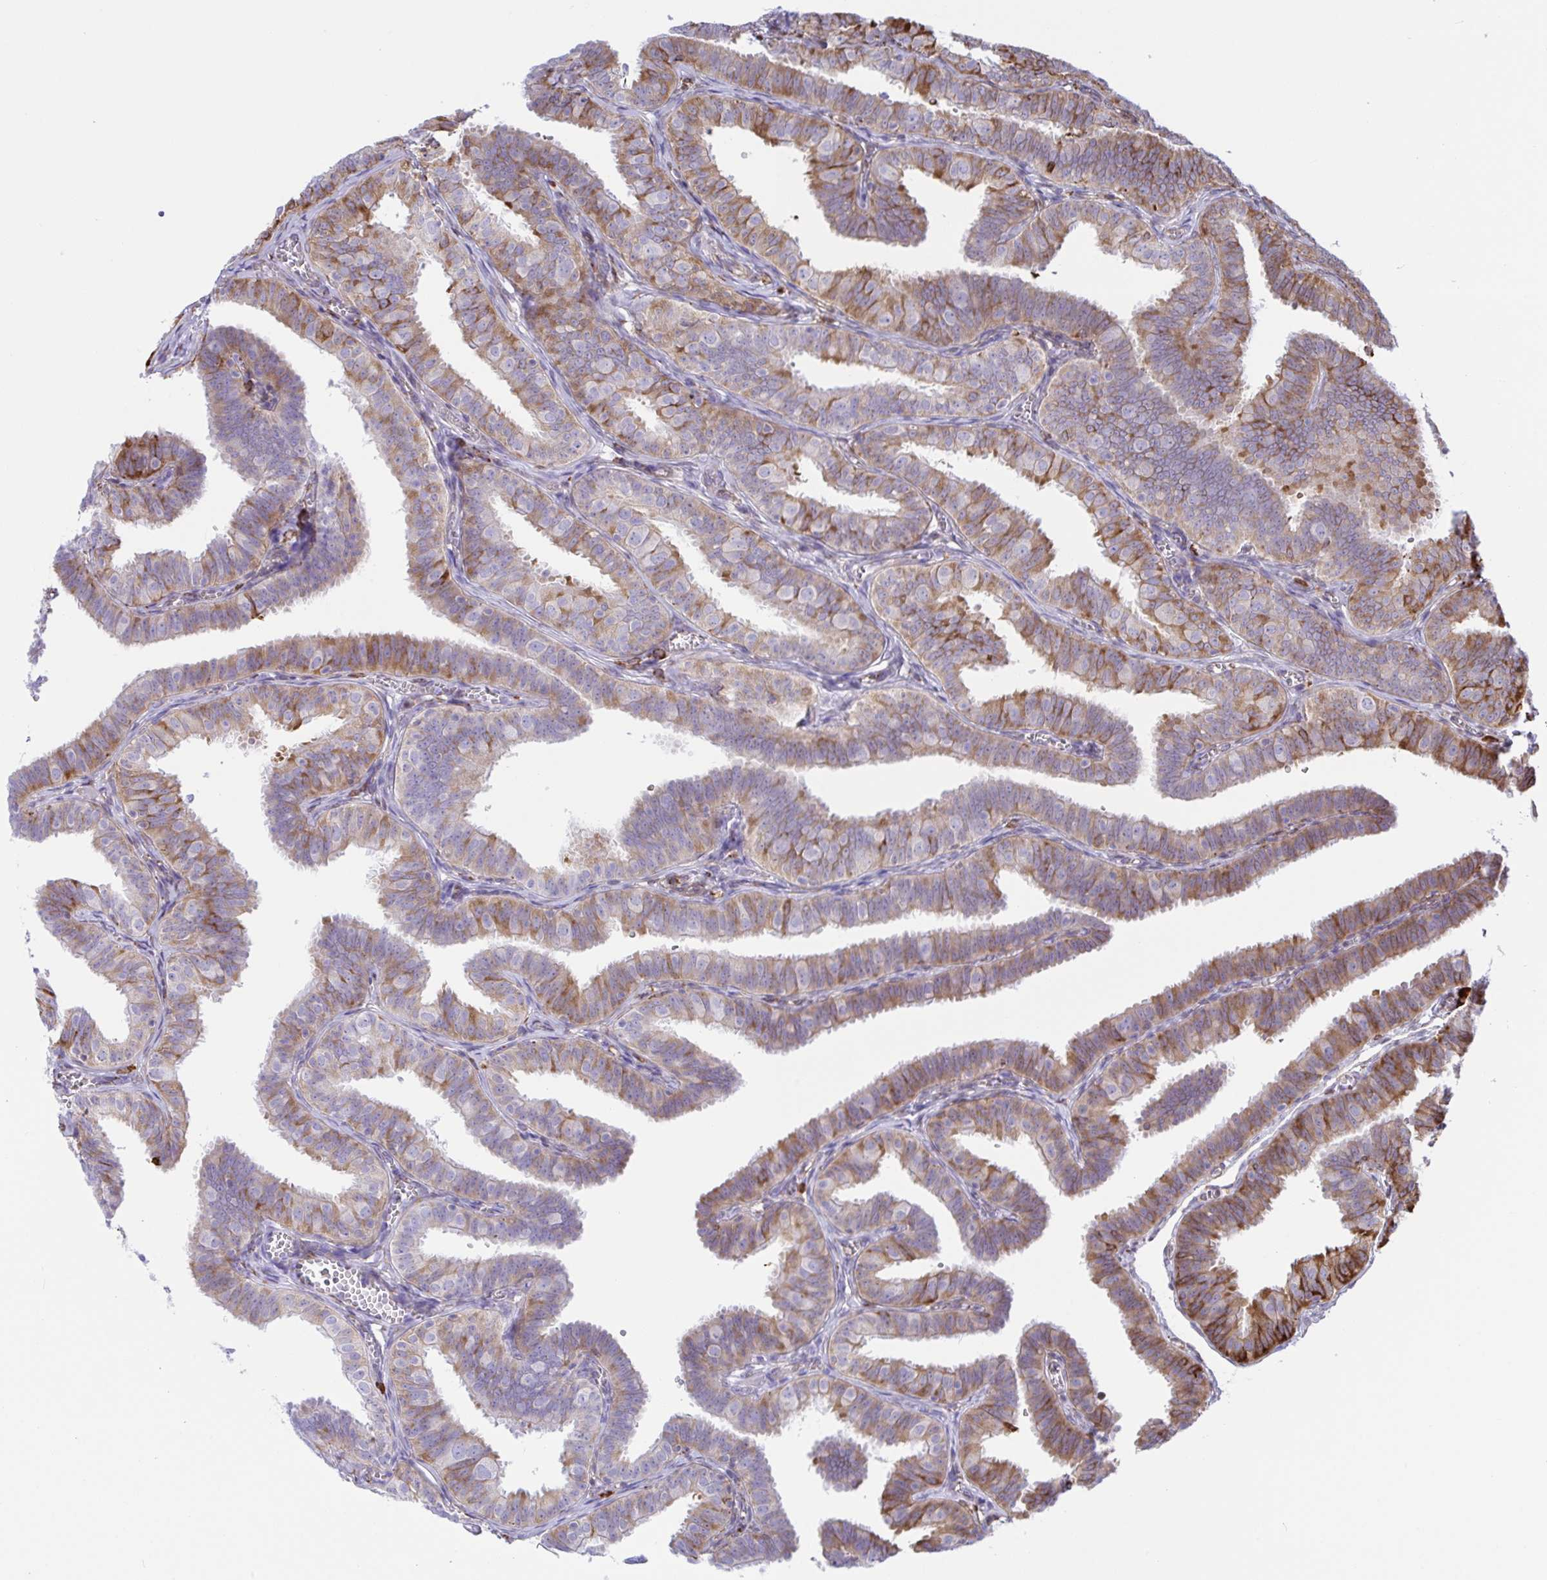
{"staining": {"intensity": "moderate", "quantity": "25%-75%", "location": "cytoplasmic/membranous"}, "tissue": "fallopian tube", "cell_type": "Glandular cells", "image_type": "normal", "snomed": [{"axis": "morphology", "description": "Normal tissue, NOS"}, {"axis": "topography", "description": "Fallopian tube"}], "caption": "Fallopian tube stained with a brown dye demonstrates moderate cytoplasmic/membranous positive staining in approximately 25%-75% of glandular cells.", "gene": "CLGN", "patient": {"sex": "female", "age": 25}}